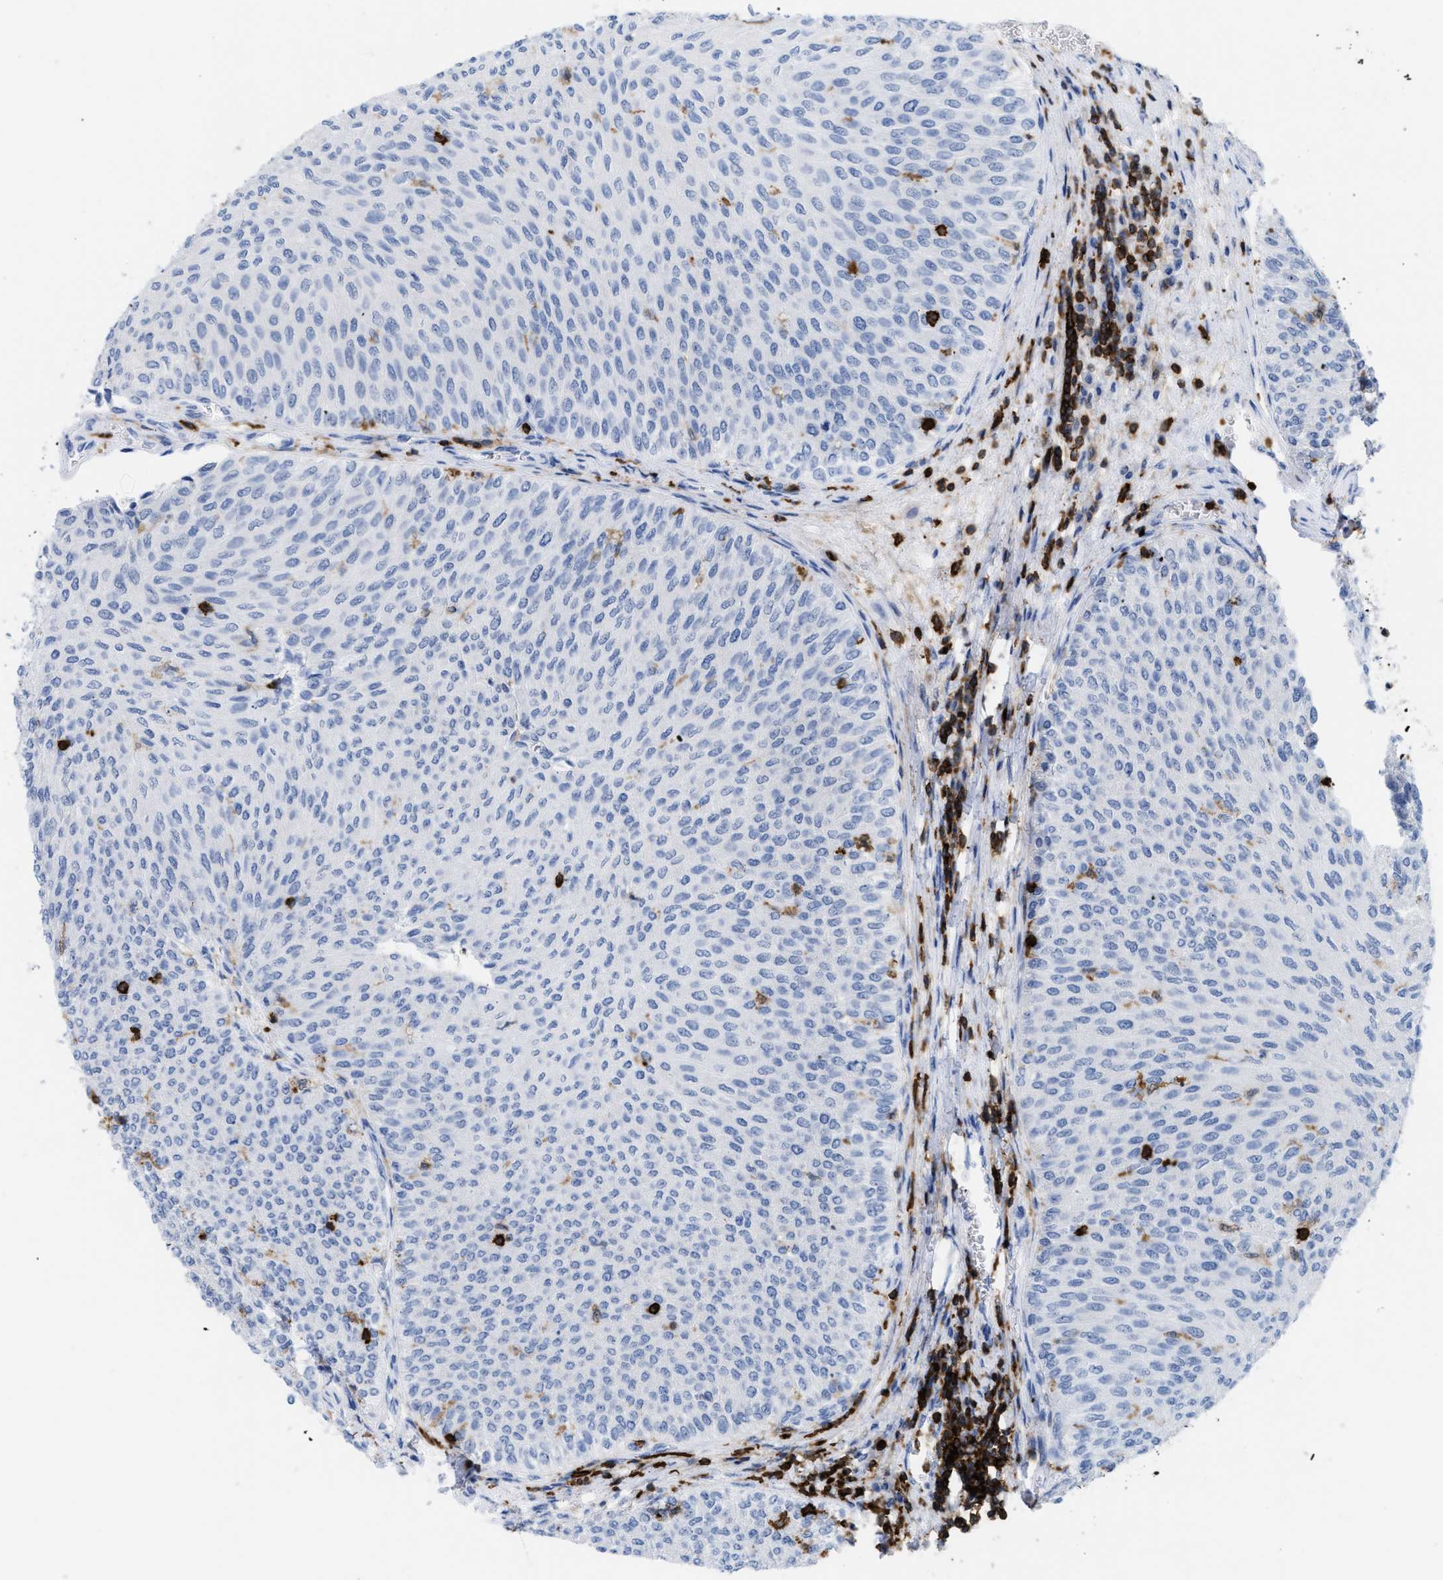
{"staining": {"intensity": "negative", "quantity": "none", "location": "none"}, "tissue": "urothelial cancer", "cell_type": "Tumor cells", "image_type": "cancer", "snomed": [{"axis": "morphology", "description": "Urothelial carcinoma, Low grade"}, {"axis": "topography", "description": "Urinary bladder"}], "caption": "Low-grade urothelial carcinoma was stained to show a protein in brown. There is no significant staining in tumor cells.", "gene": "LCP1", "patient": {"sex": "male", "age": 78}}